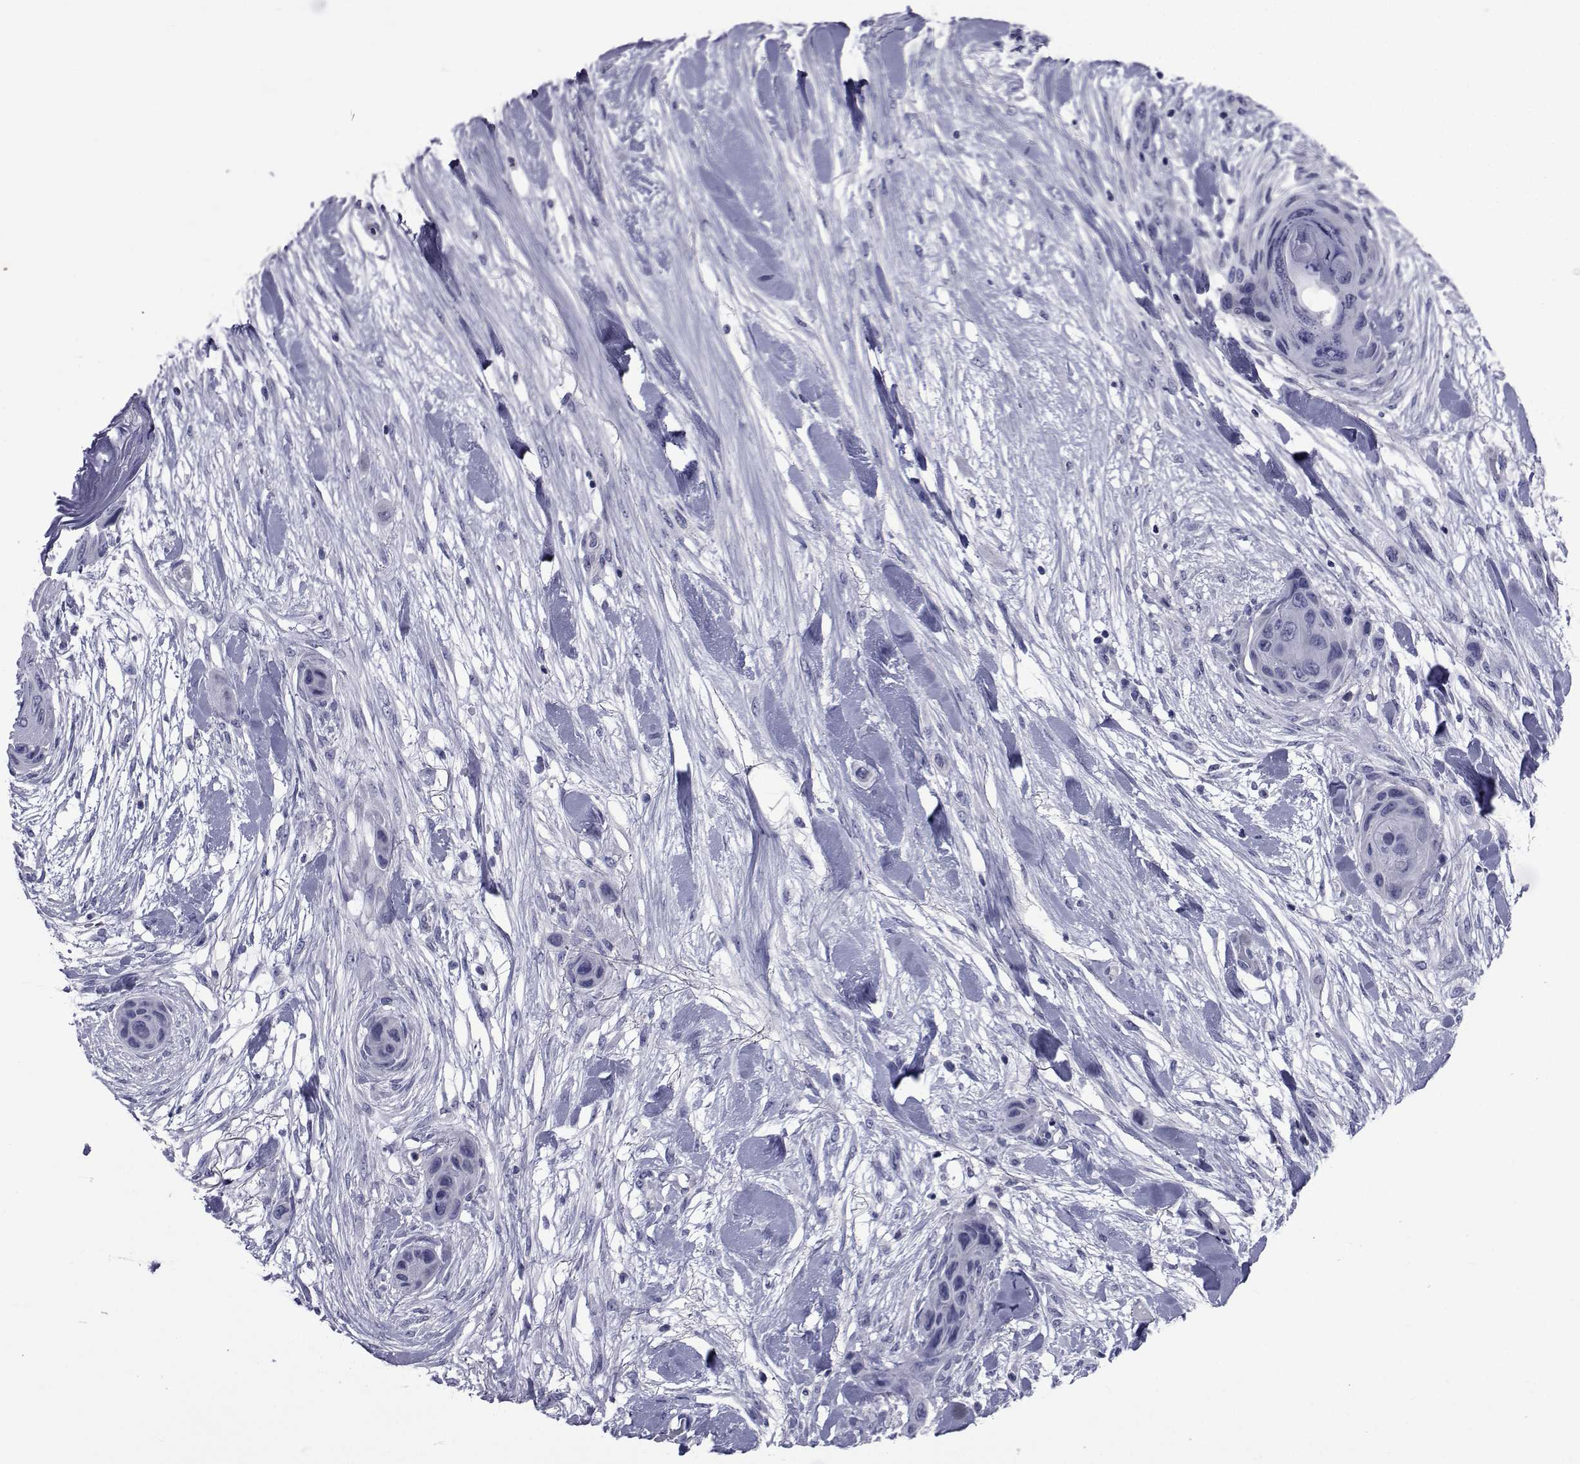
{"staining": {"intensity": "negative", "quantity": "none", "location": "none"}, "tissue": "skin cancer", "cell_type": "Tumor cells", "image_type": "cancer", "snomed": [{"axis": "morphology", "description": "Squamous cell carcinoma, NOS"}, {"axis": "topography", "description": "Skin"}], "caption": "High power microscopy micrograph of an IHC micrograph of squamous cell carcinoma (skin), revealing no significant staining in tumor cells. Brightfield microscopy of immunohistochemistry stained with DAB (brown) and hematoxylin (blue), captured at high magnification.", "gene": "GKAP1", "patient": {"sex": "male", "age": 82}}